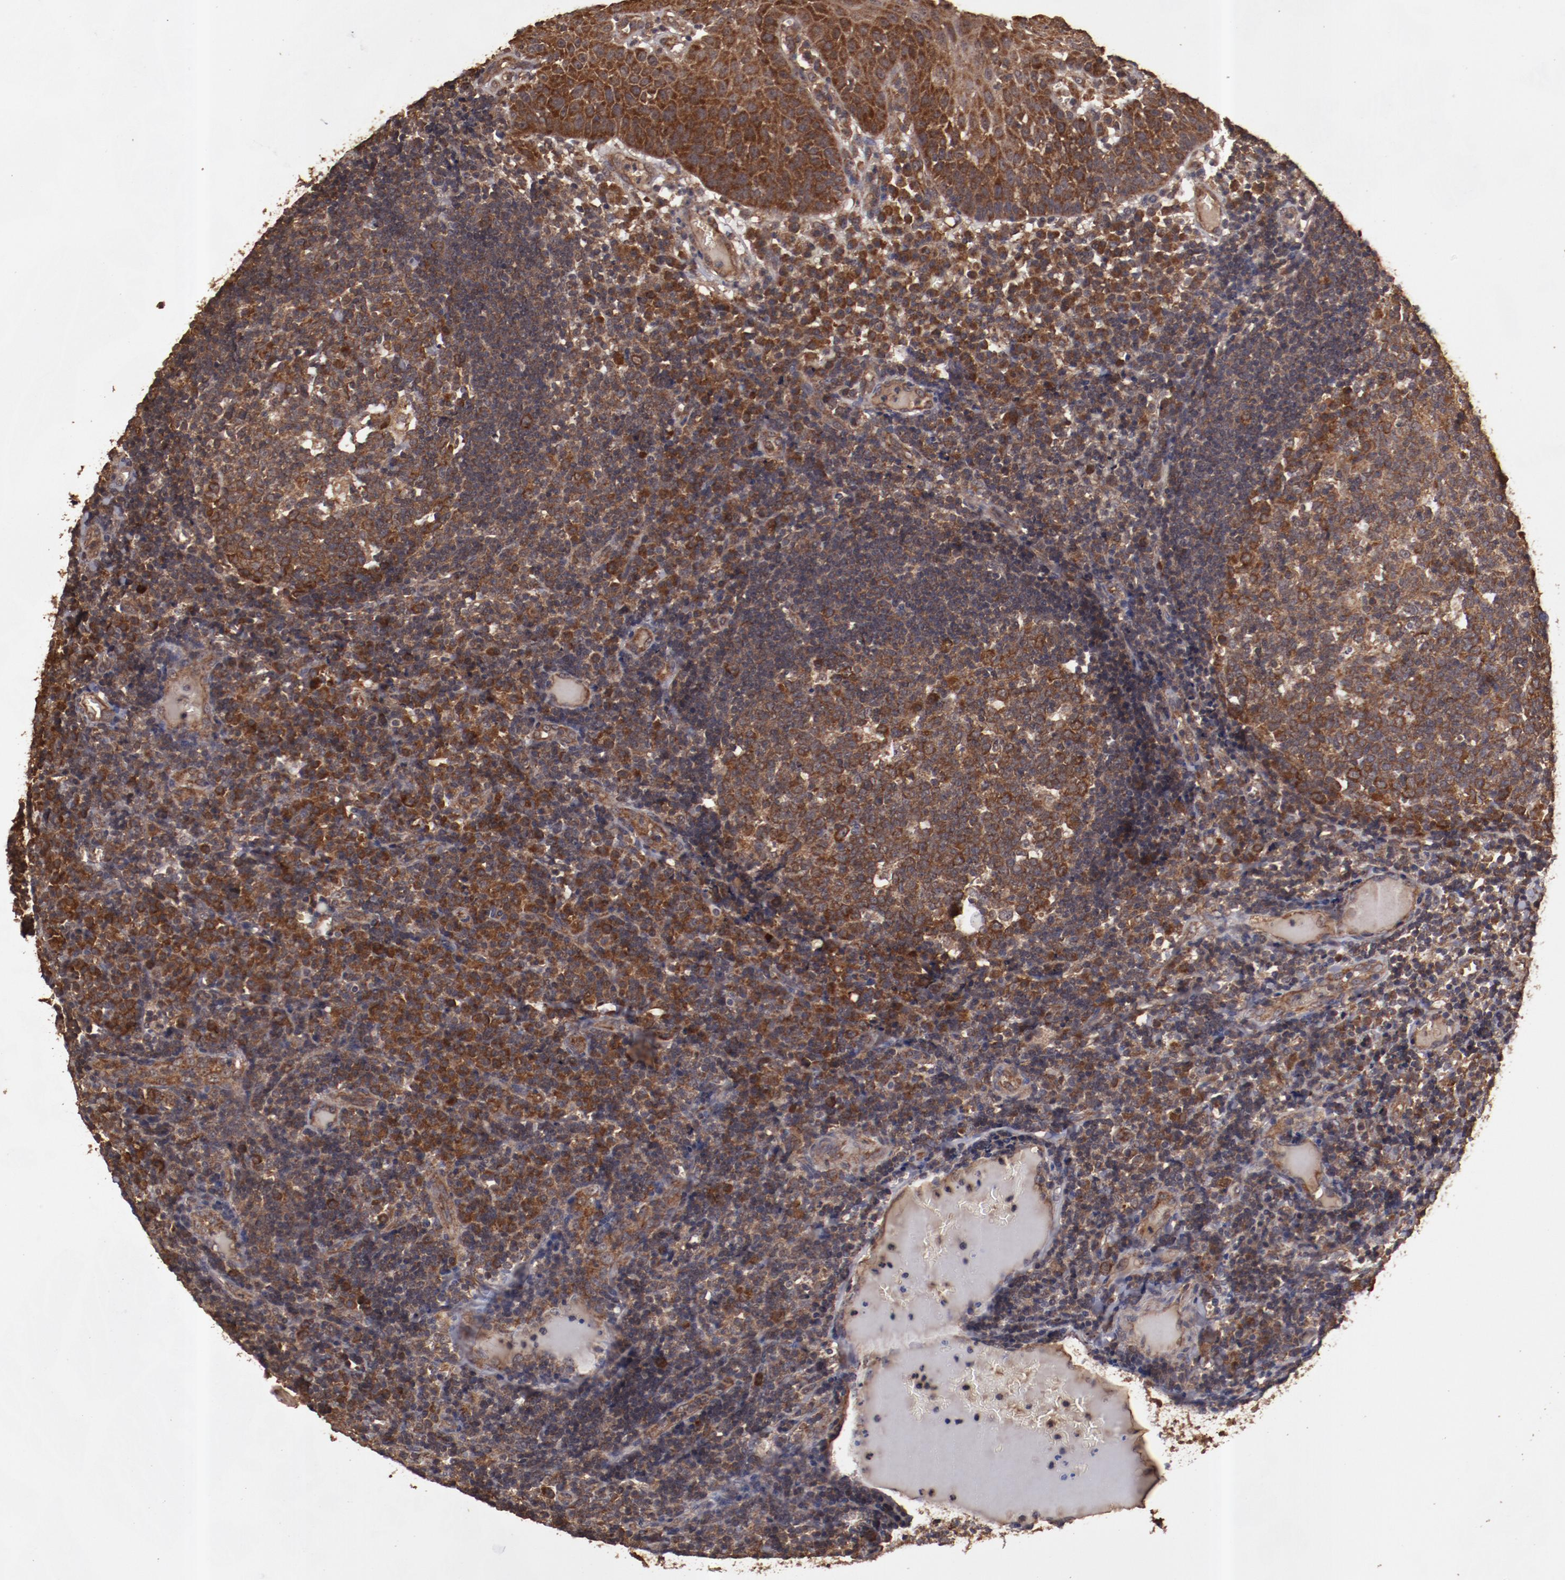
{"staining": {"intensity": "strong", "quantity": ">75%", "location": "cytoplasmic/membranous"}, "tissue": "tonsil", "cell_type": "Germinal center cells", "image_type": "normal", "snomed": [{"axis": "morphology", "description": "Normal tissue, NOS"}, {"axis": "topography", "description": "Tonsil"}], "caption": "An image of tonsil stained for a protein demonstrates strong cytoplasmic/membranous brown staining in germinal center cells.", "gene": "TXNDC16", "patient": {"sex": "female", "age": 40}}